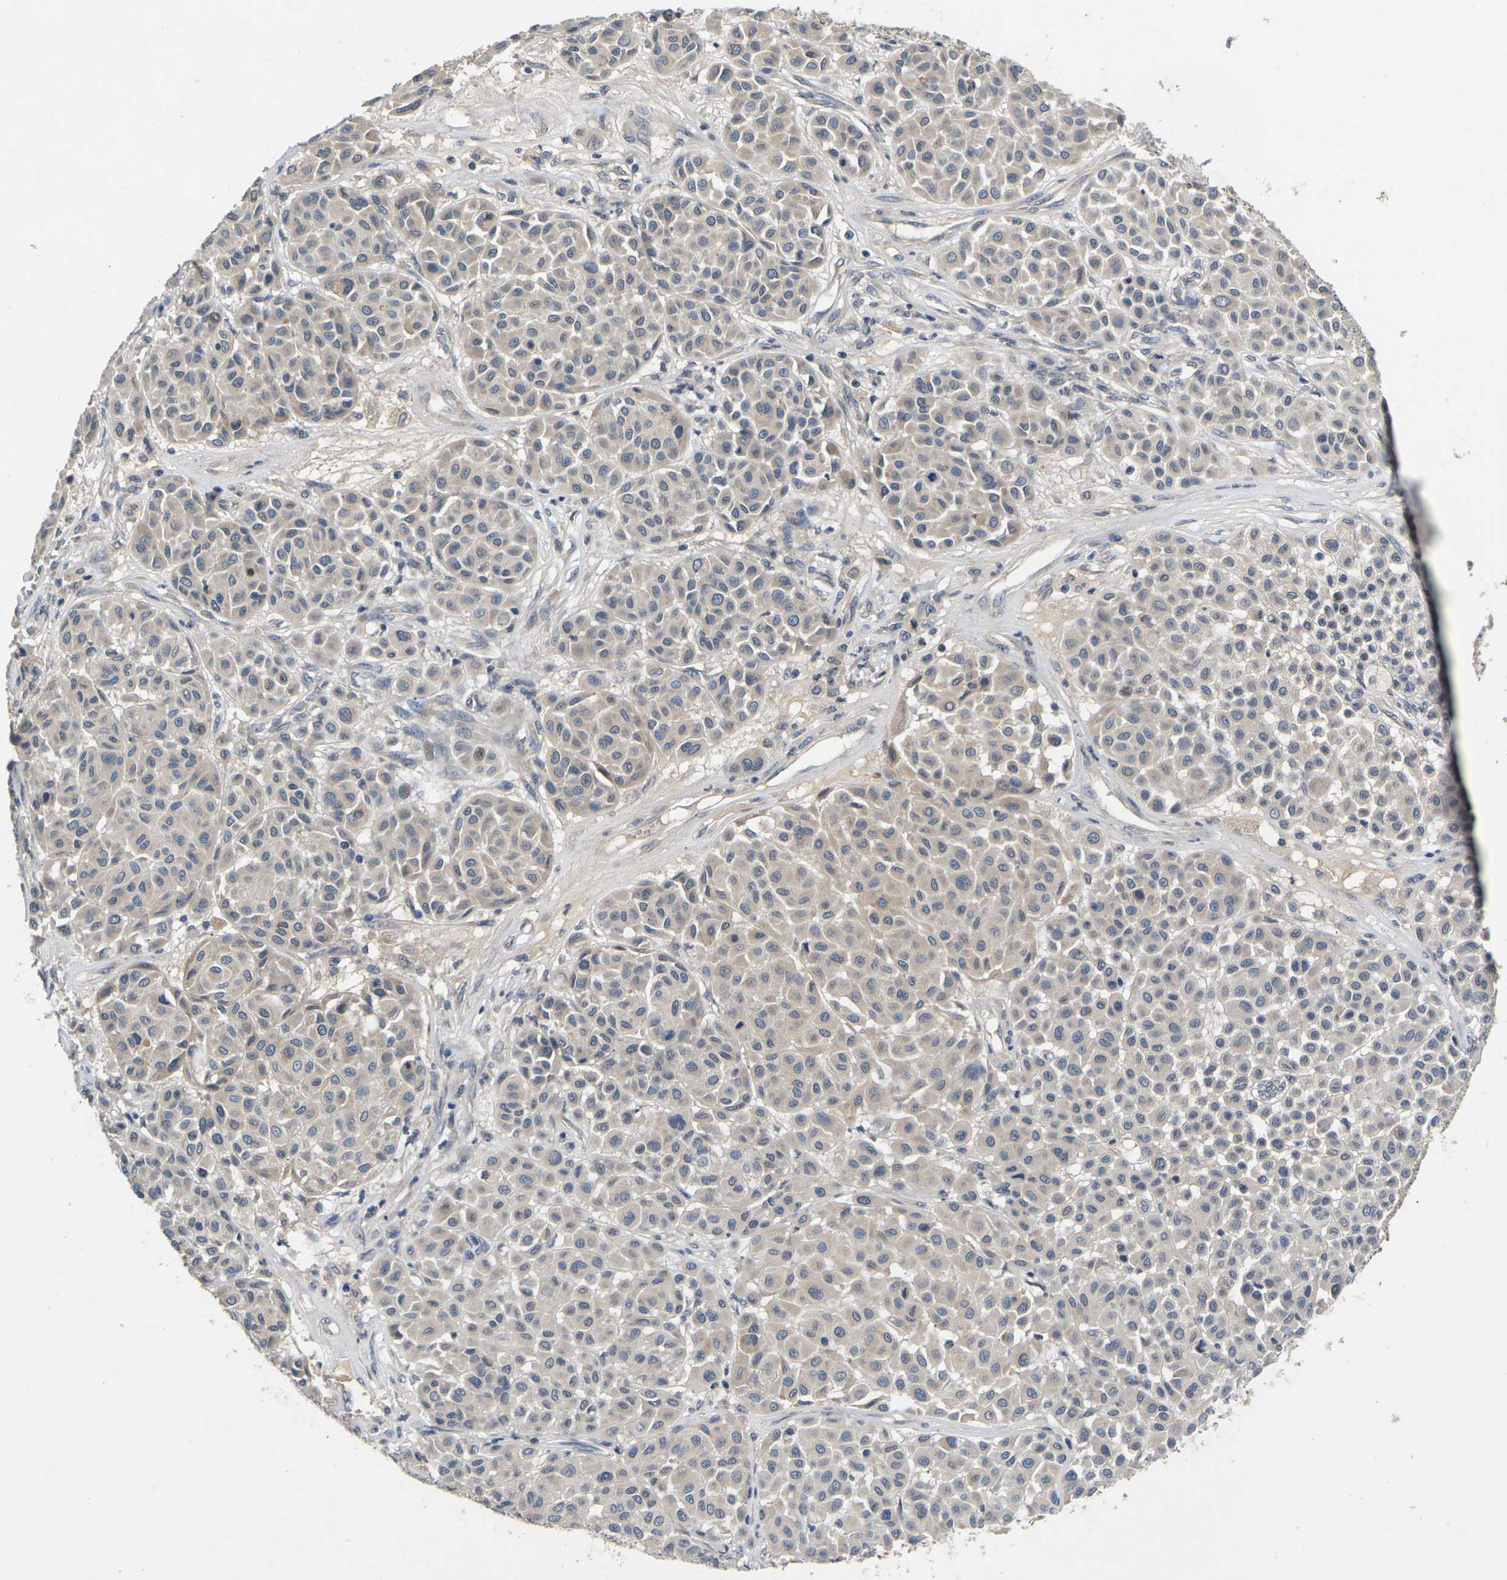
{"staining": {"intensity": "weak", "quantity": "<25%", "location": "cytoplasmic/membranous"}, "tissue": "melanoma", "cell_type": "Tumor cells", "image_type": "cancer", "snomed": [{"axis": "morphology", "description": "Malignant melanoma, Metastatic site"}, {"axis": "topography", "description": "Soft tissue"}], "caption": "Immunohistochemistry (IHC) histopathology image of neoplastic tissue: human melanoma stained with DAB displays no significant protein expression in tumor cells.", "gene": "SLC2A2", "patient": {"sex": "male", "age": 41}}